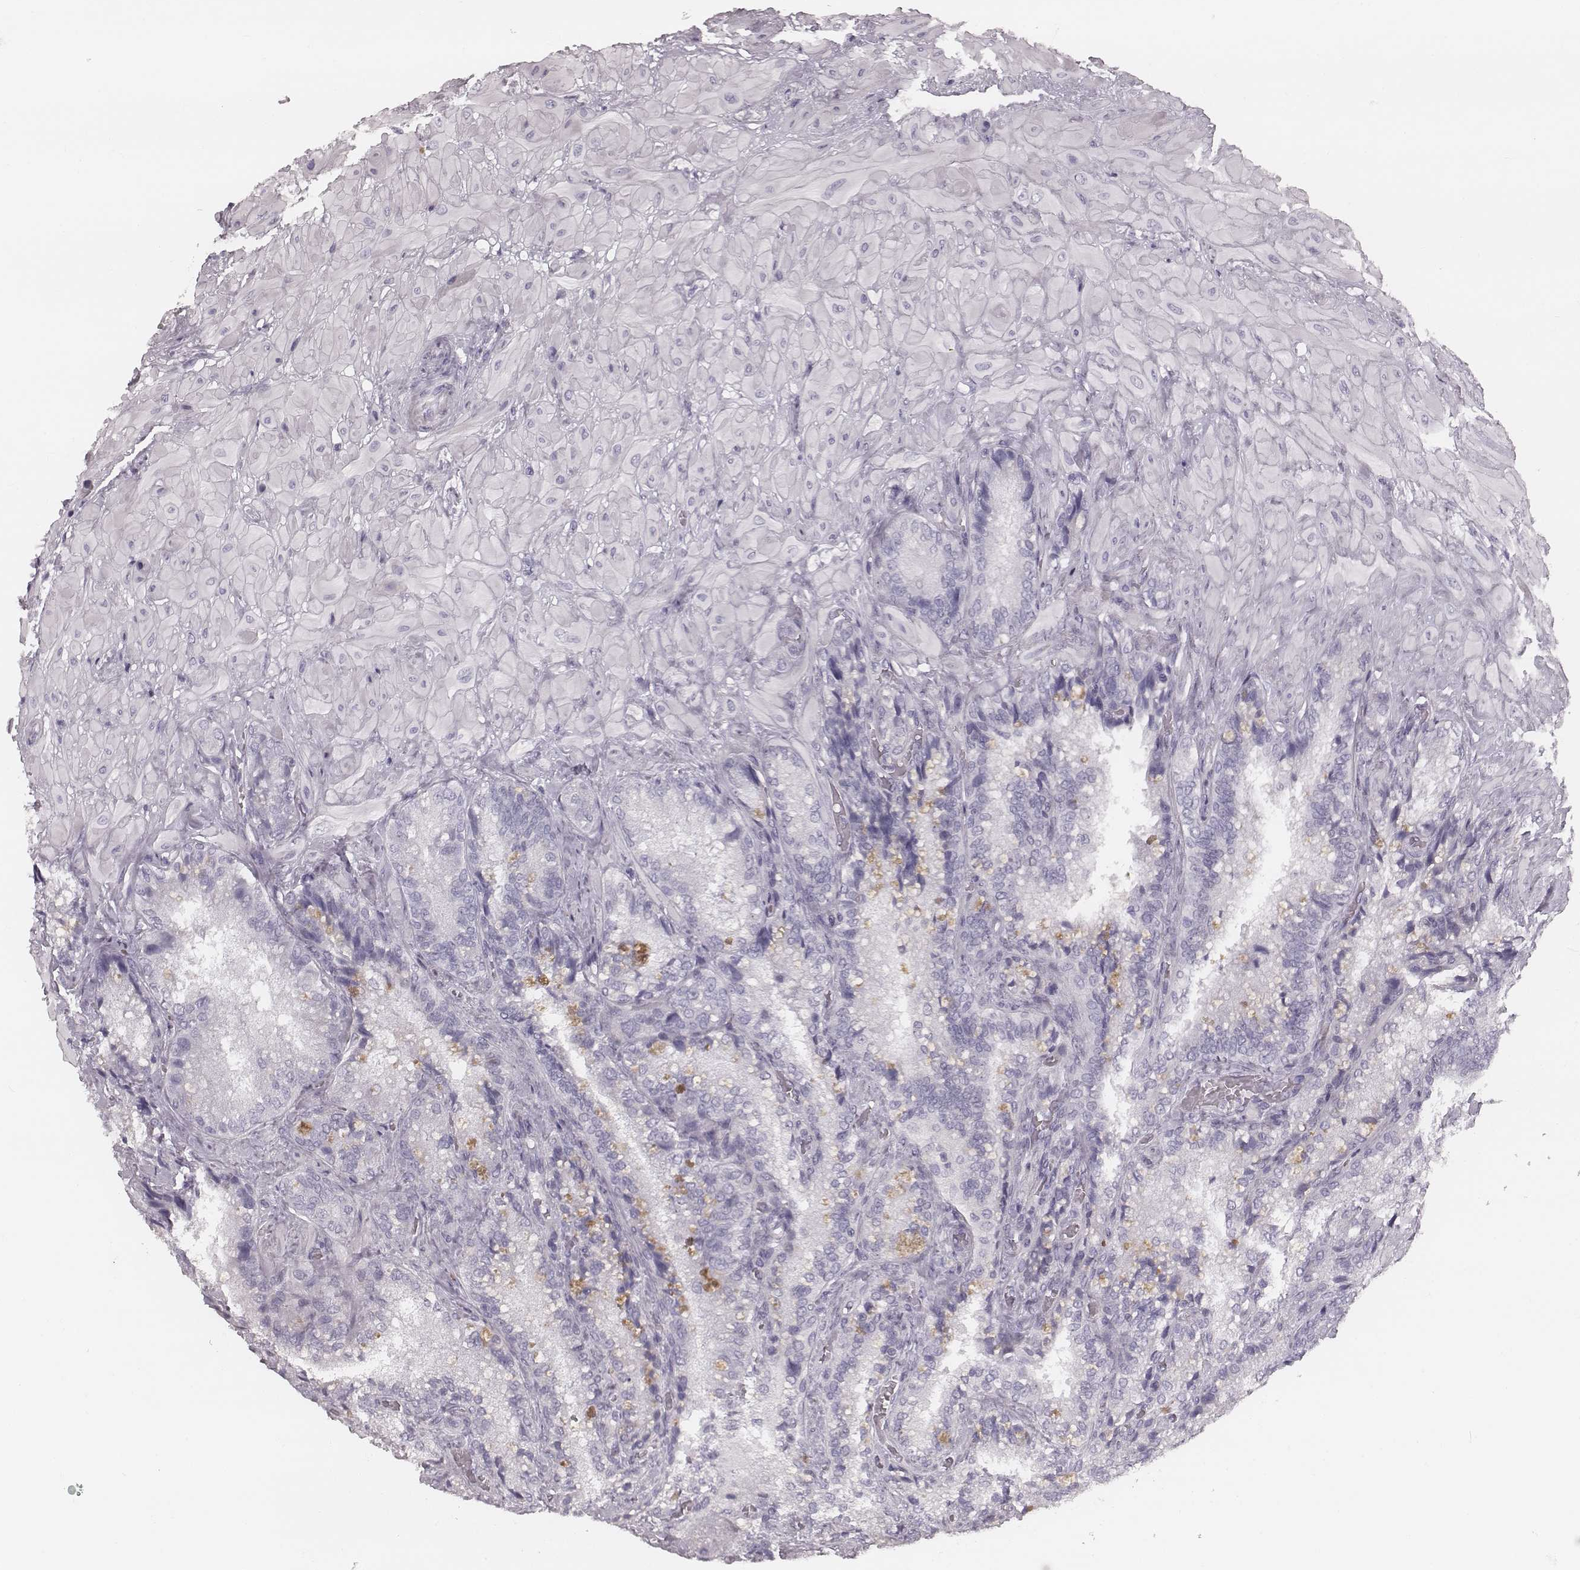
{"staining": {"intensity": "negative", "quantity": "none", "location": "none"}, "tissue": "seminal vesicle", "cell_type": "Glandular cells", "image_type": "normal", "snomed": [{"axis": "morphology", "description": "Normal tissue, NOS"}, {"axis": "topography", "description": "Seminal veicle"}], "caption": "IHC of normal human seminal vesicle demonstrates no positivity in glandular cells.", "gene": "S100Z", "patient": {"sex": "male", "age": 57}}